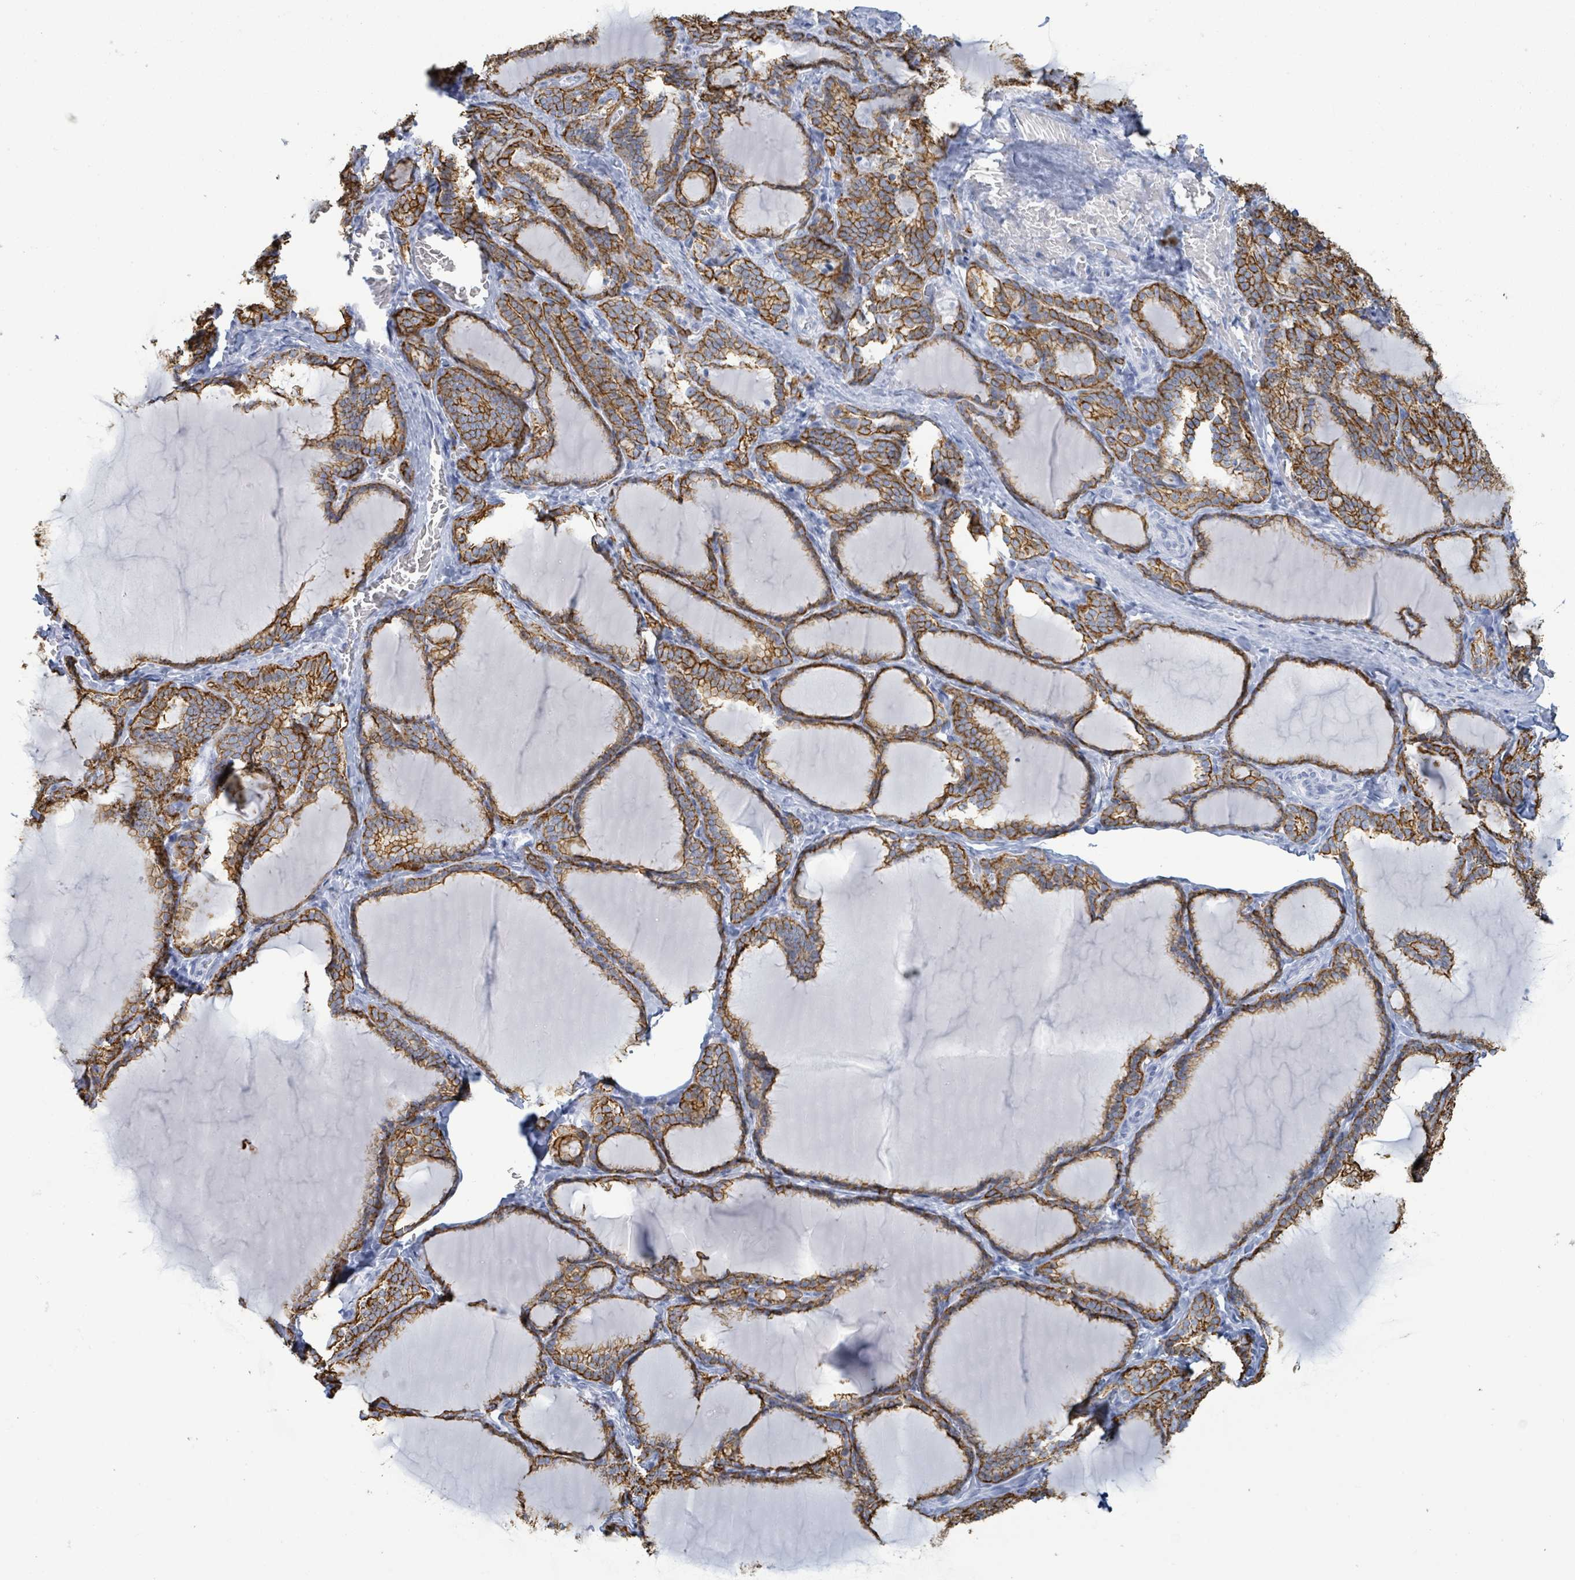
{"staining": {"intensity": "strong", "quantity": ">75%", "location": "cytoplasmic/membranous"}, "tissue": "thyroid gland", "cell_type": "Glandular cells", "image_type": "normal", "snomed": [{"axis": "morphology", "description": "Normal tissue, NOS"}, {"axis": "topography", "description": "Thyroid gland"}], "caption": "Unremarkable thyroid gland shows strong cytoplasmic/membranous expression in approximately >75% of glandular cells, visualized by immunohistochemistry.", "gene": "KRT8", "patient": {"sex": "female", "age": 31}}